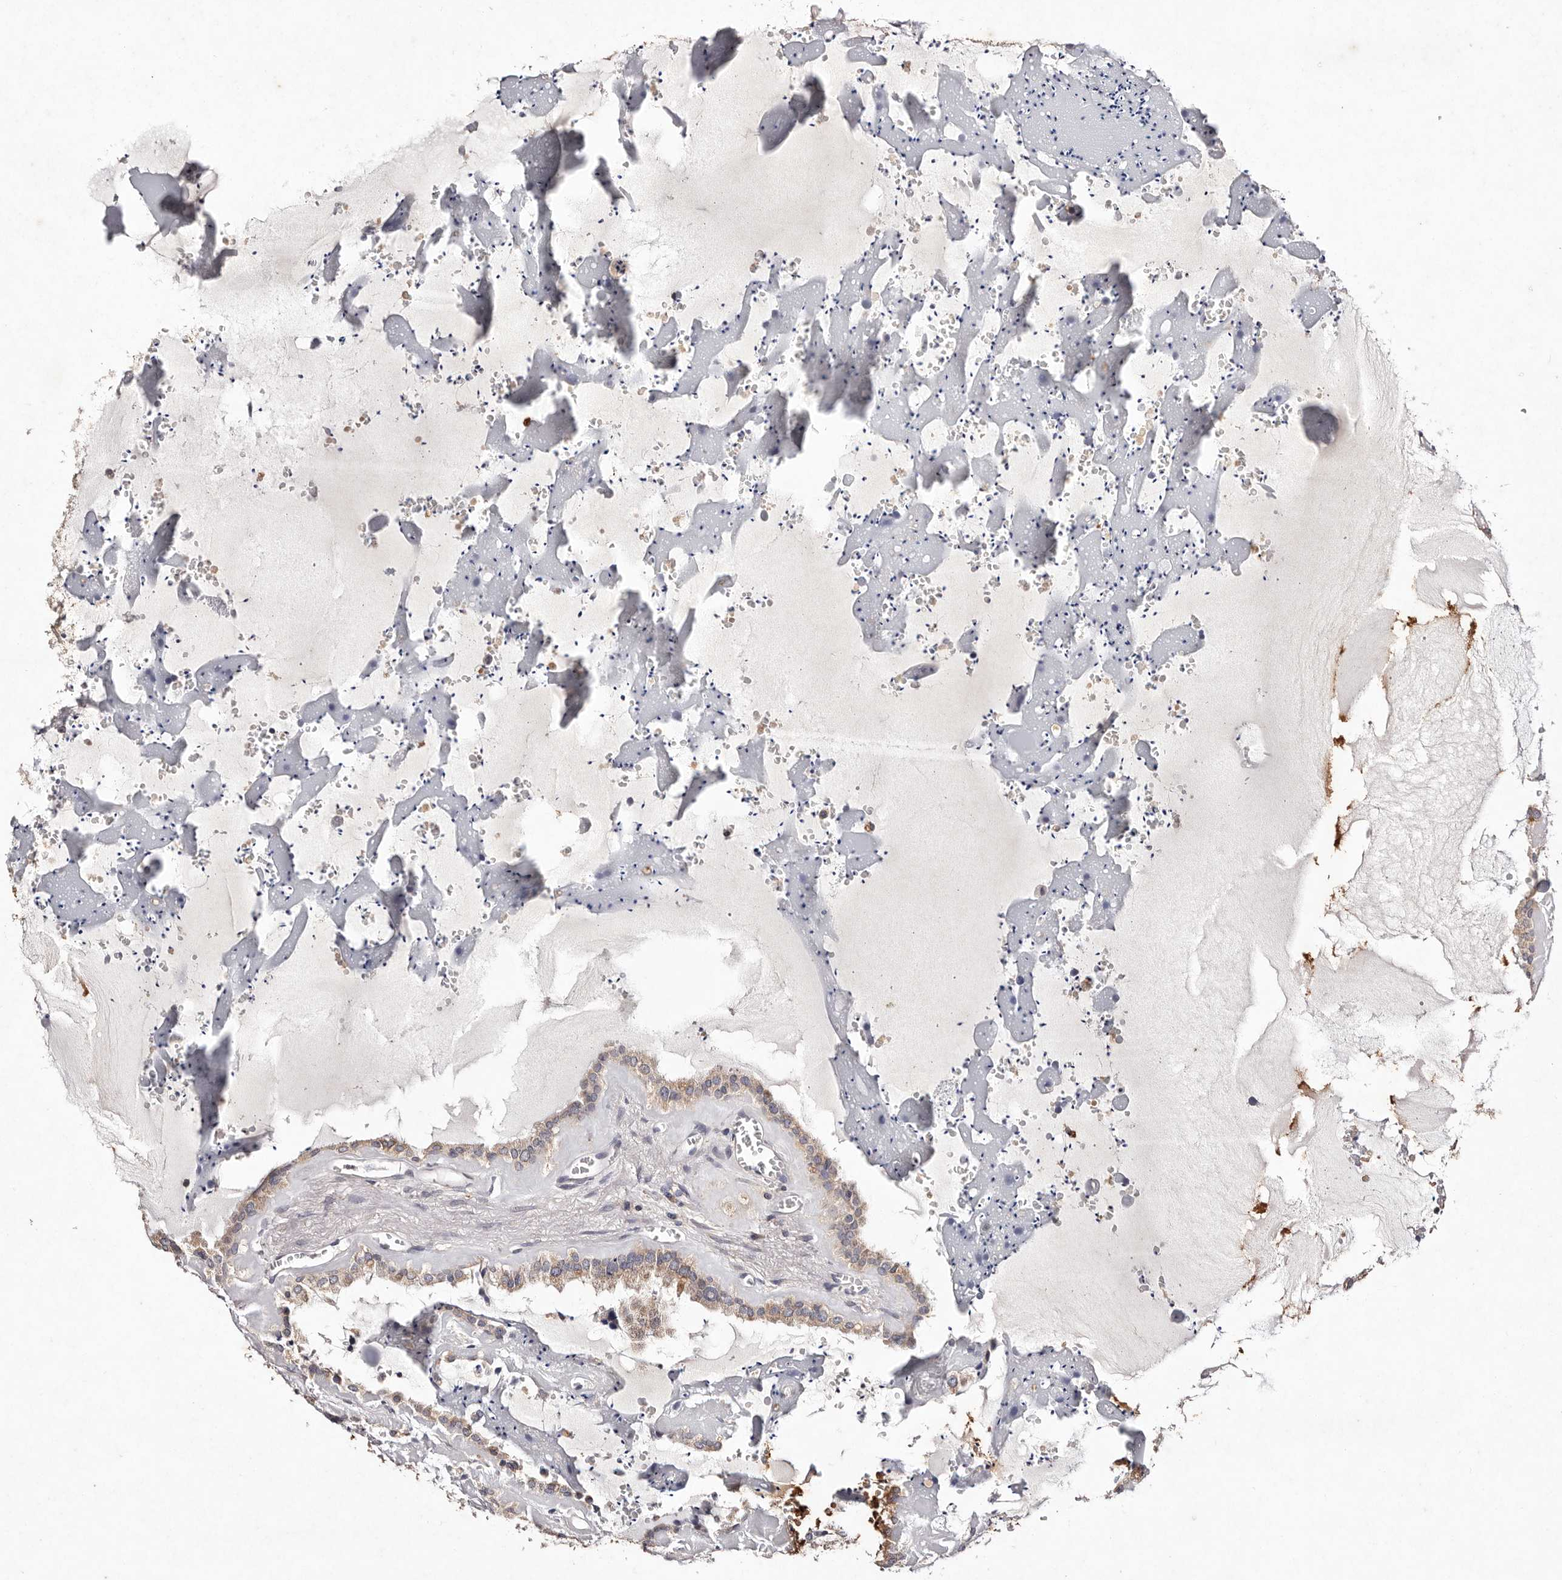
{"staining": {"intensity": "moderate", "quantity": ">75%", "location": "cytoplasmic/membranous"}, "tissue": "seminal vesicle", "cell_type": "Glandular cells", "image_type": "normal", "snomed": [{"axis": "morphology", "description": "Normal tissue, NOS"}, {"axis": "topography", "description": "Prostate"}, {"axis": "topography", "description": "Seminal veicle"}], "caption": "A high-resolution histopathology image shows IHC staining of benign seminal vesicle, which displays moderate cytoplasmic/membranous positivity in approximately >75% of glandular cells.", "gene": "TSC2", "patient": {"sex": "male", "age": 59}}